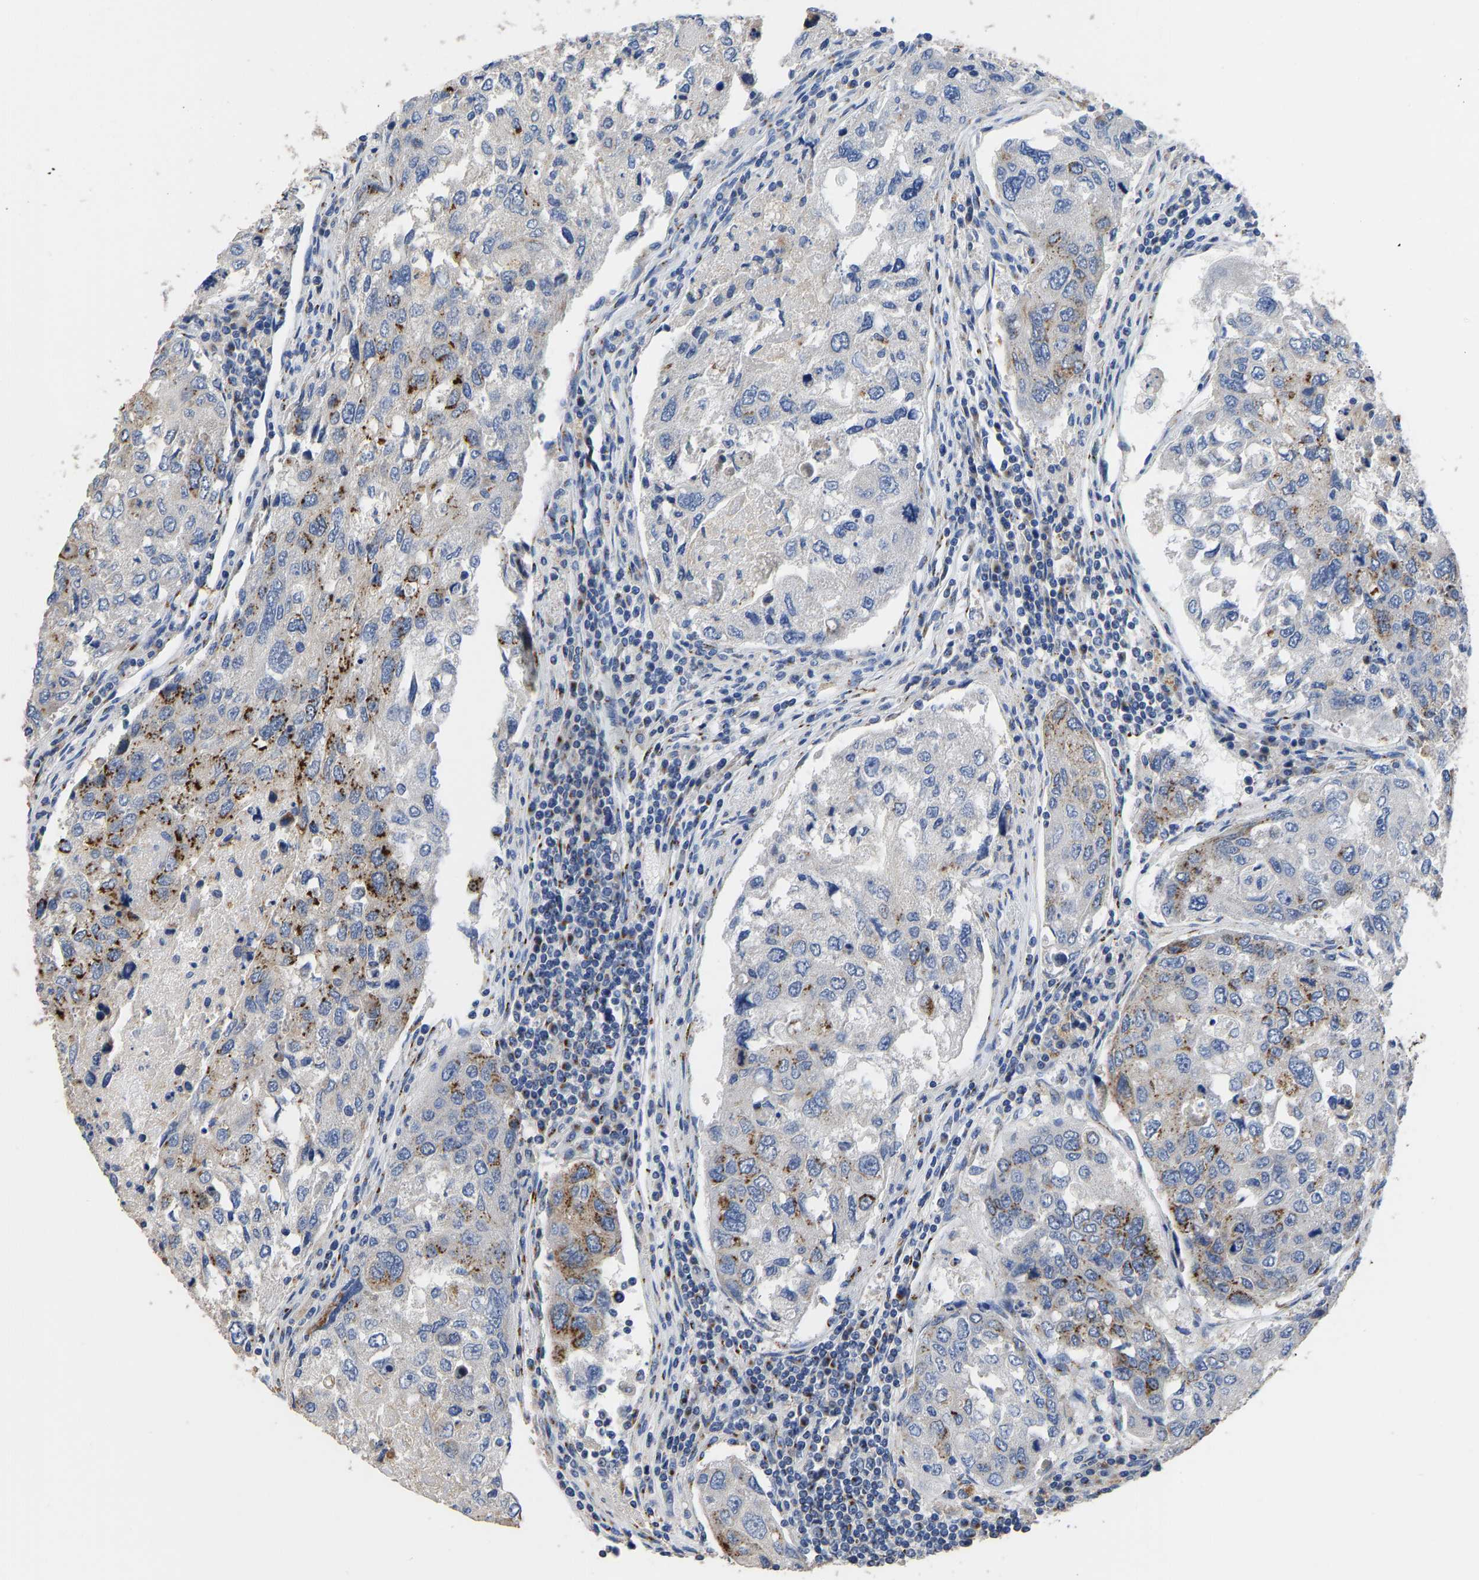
{"staining": {"intensity": "strong", "quantity": "<25%", "location": "cytoplasmic/membranous"}, "tissue": "urothelial cancer", "cell_type": "Tumor cells", "image_type": "cancer", "snomed": [{"axis": "morphology", "description": "Urothelial carcinoma, High grade"}, {"axis": "topography", "description": "Lymph node"}, {"axis": "topography", "description": "Urinary bladder"}], "caption": "High-magnification brightfield microscopy of urothelial cancer stained with DAB (brown) and counterstained with hematoxylin (blue). tumor cells exhibit strong cytoplasmic/membranous expression is appreciated in approximately<25% of cells.", "gene": "TMEM87A", "patient": {"sex": "male", "age": 51}}